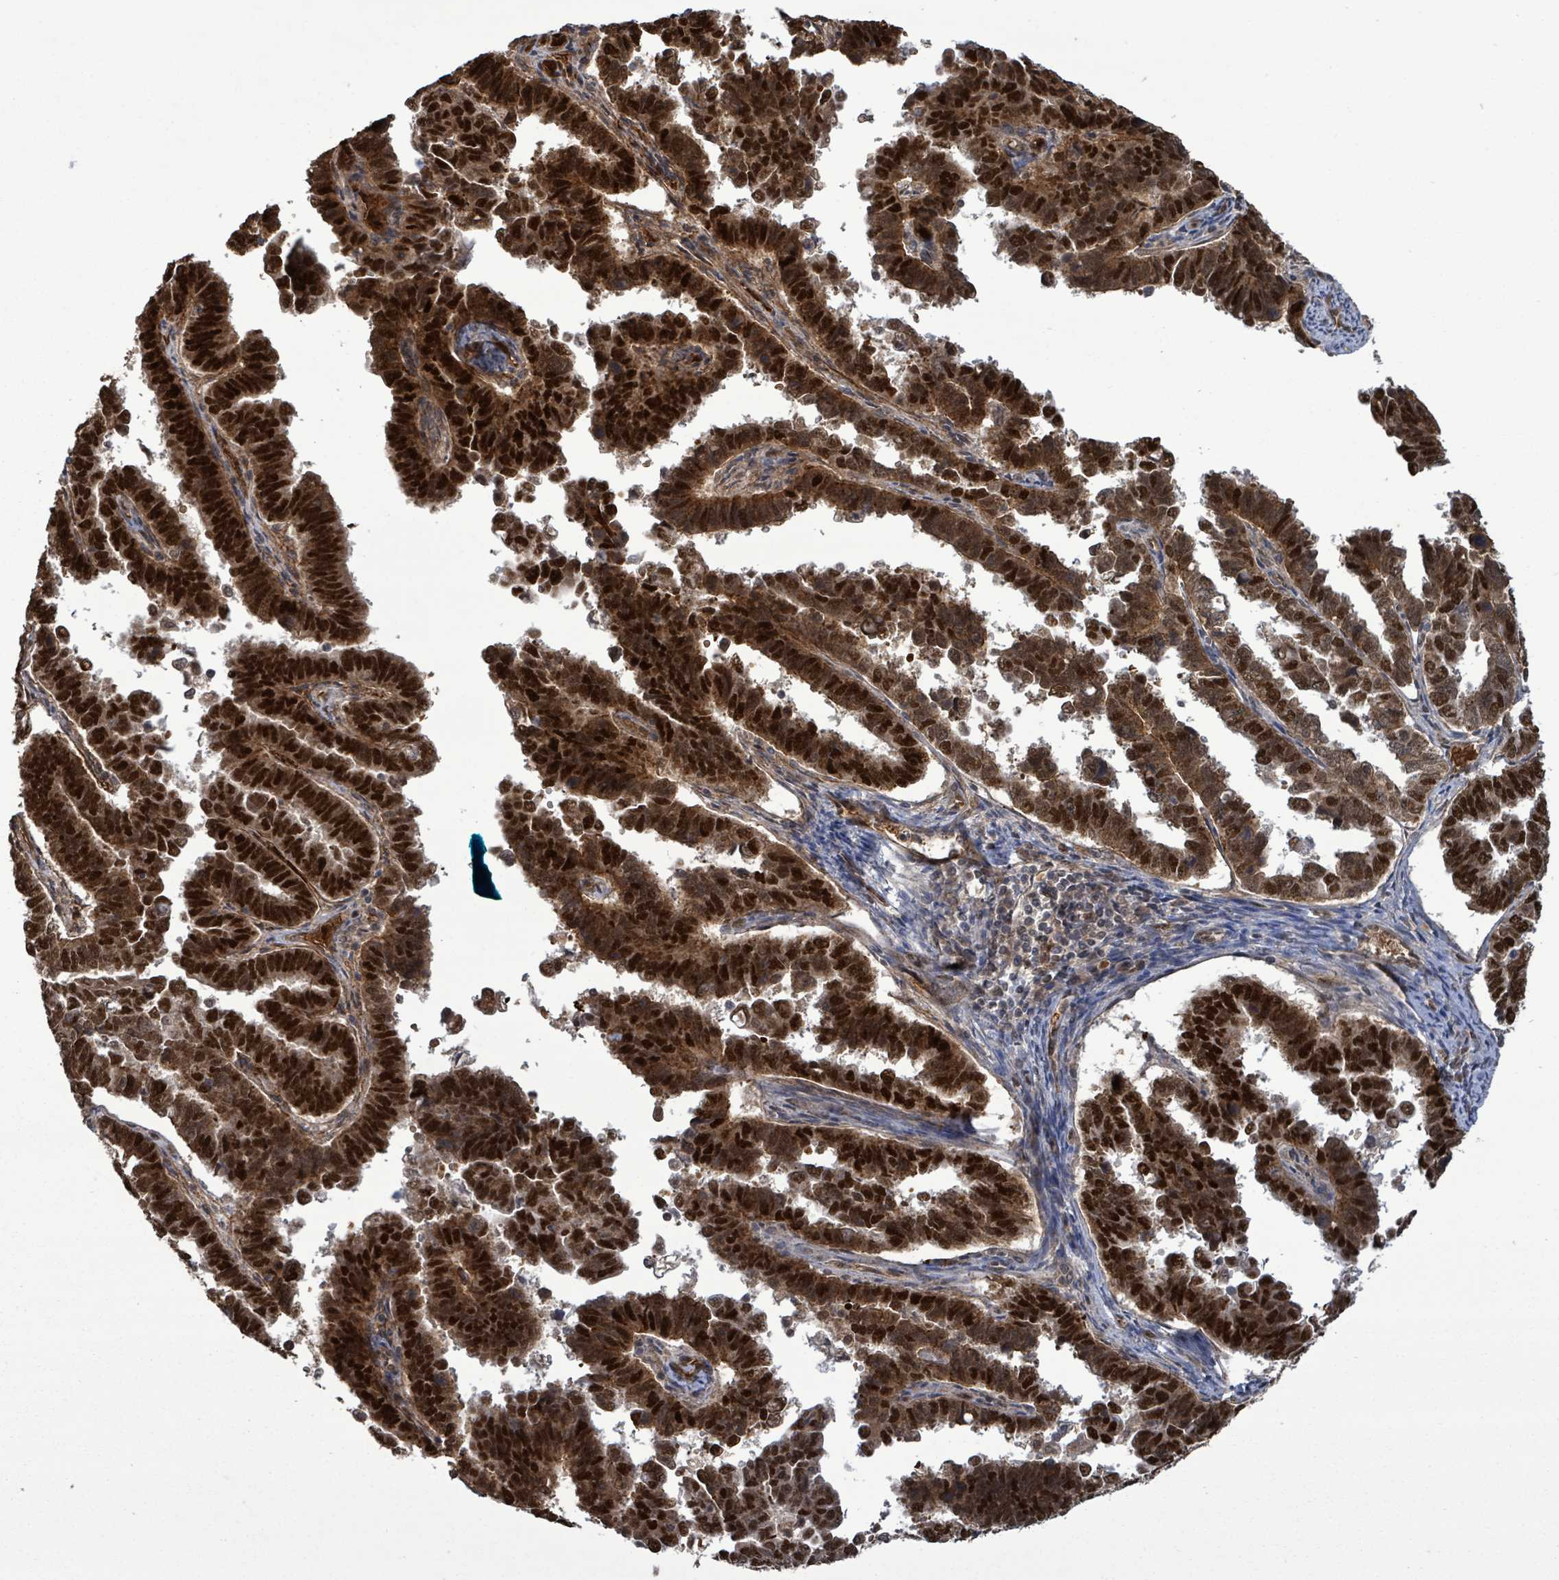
{"staining": {"intensity": "strong", "quantity": ">75%", "location": "nuclear"}, "tissue": "endometrial cancer", "cell_type": "Tumor cells", "image_type": "cancer", "snomed": [{"axis": "morphology", "description": "Adenocarcinoma, NOS"}, {"axis": "topography", "description": "Endometrium"}], "caption": "The photomicrograph displays a brown stain indicating the presence of a protein in the nuclear of tumor cells in endometrial cancer (adenocarcinoma).", "gene": "PATZ1", "patient": {"sex": "female", "age": 75}}